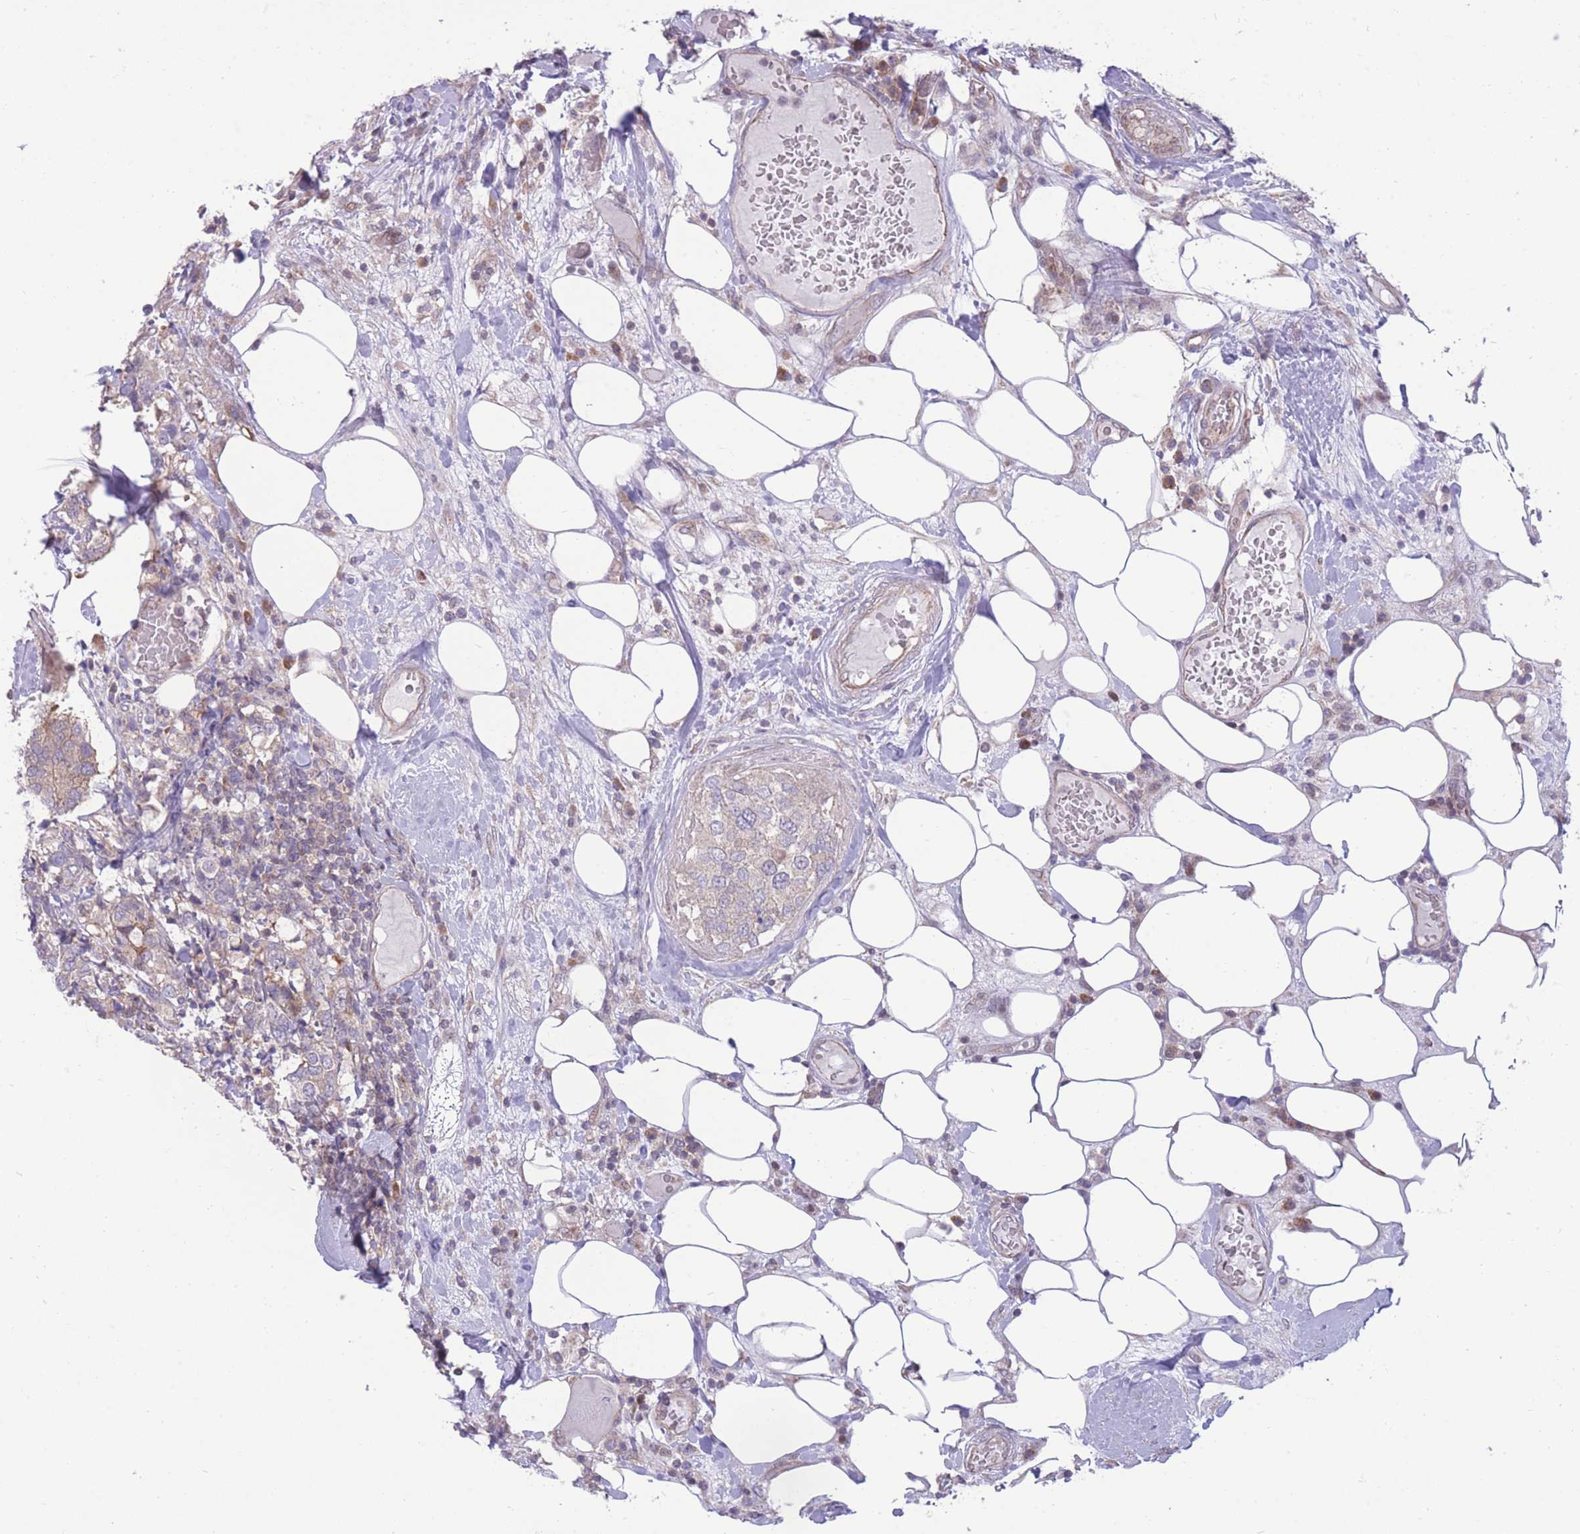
{"staining": {"intensity": "negative", "quantity": "none", "location": "none"}, "tissue": "breast cancer", "cell_type": "Tumor cells", "image_type": "cancer", "snomed": [{"axis": "morphology", "description": "Lobular carcinoma"}, {"axis": "topography", "description": "Breast"}], "caption": "DAB immunohistochemical staining of human breast lobular carcinoma demonstrates no significant staining in tumor cells. The staining was performed using DAB to visualize the protein expression in brown, while the nuclei were stained in blue with hematoxylin (Magnification: 20x).", "gene": "RIC8A", "patient": {"sex": "female", "age": 59}}